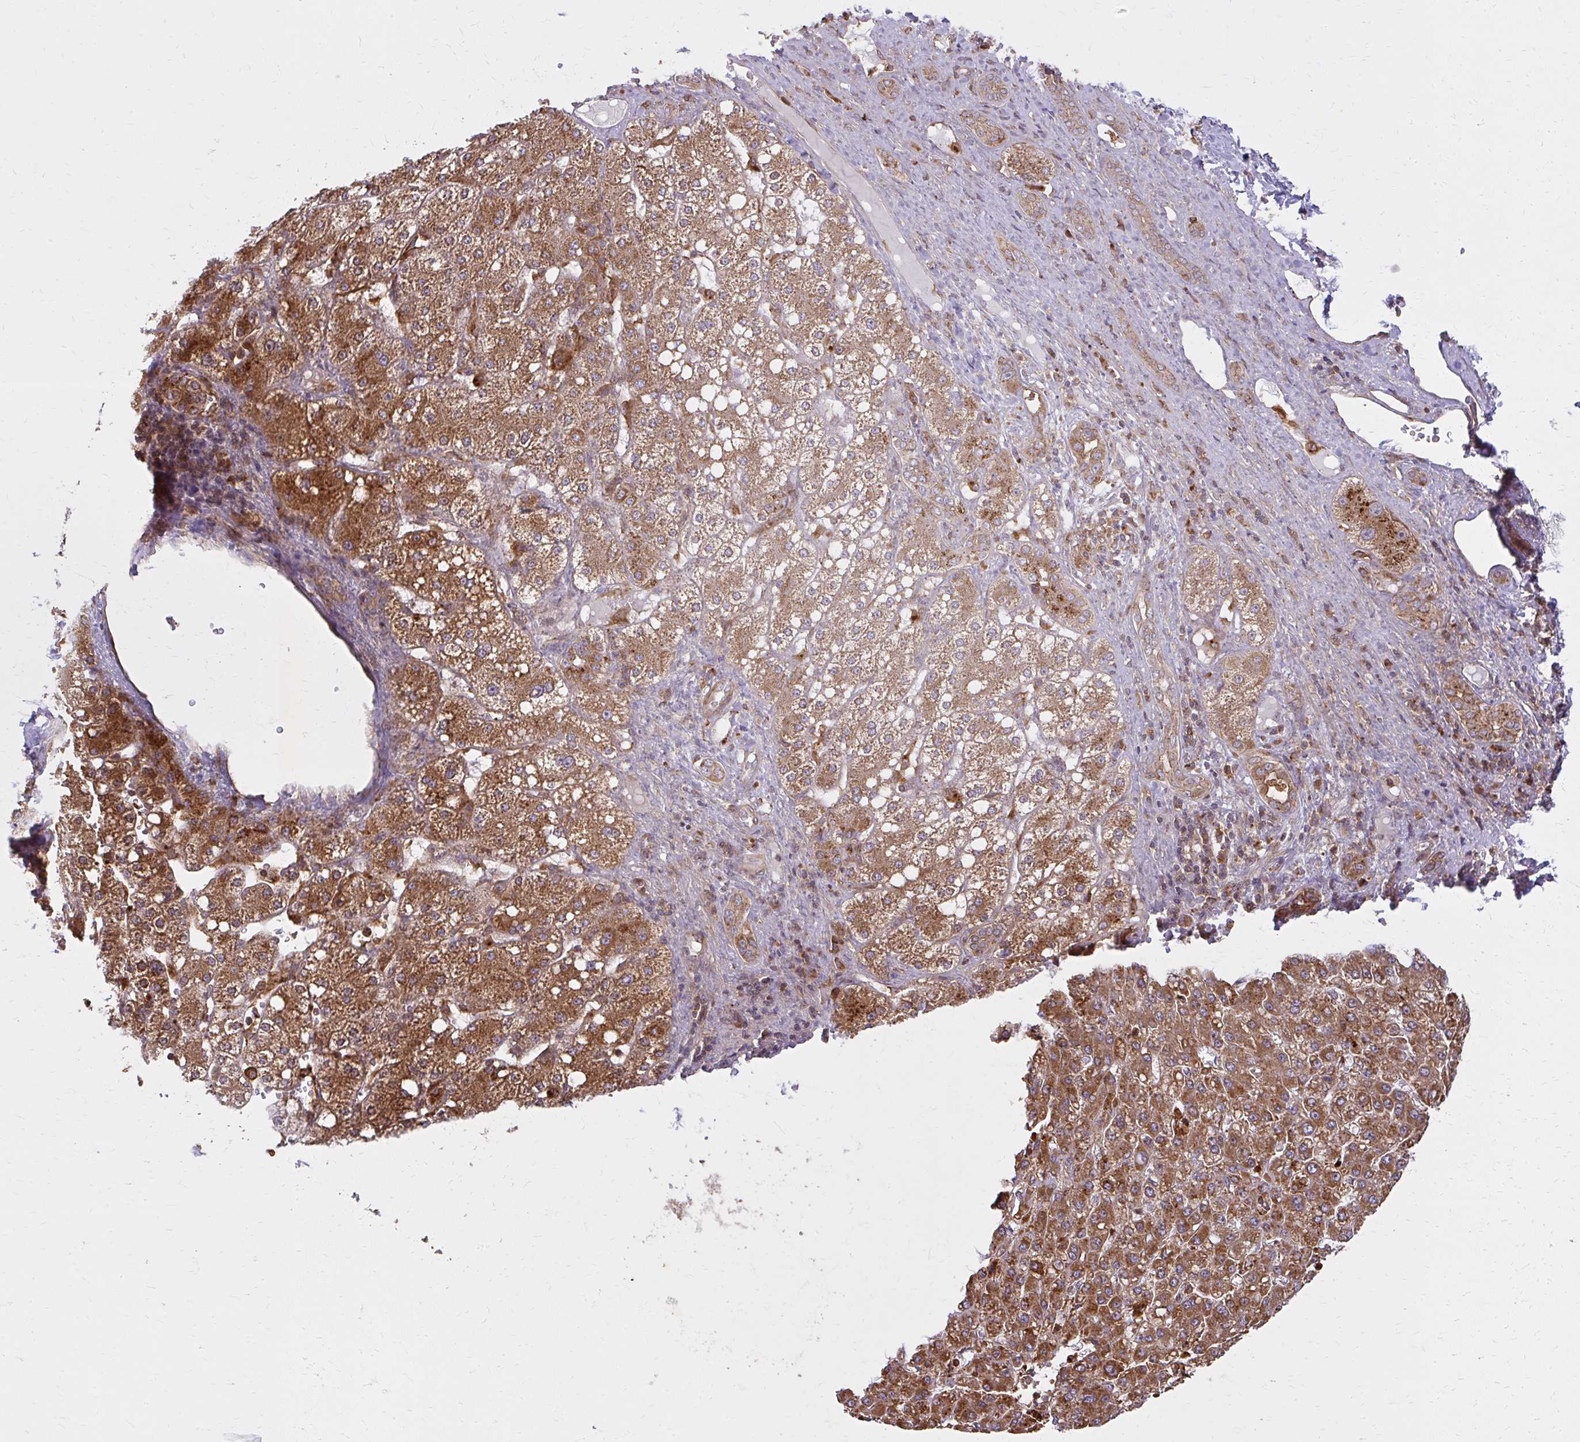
{"staining": {"intensity": "strong", "quantity": ">75%", "location": "cytoplasmic/membranous"}, "tissue": "liver cancer", "cell_type": "Tumor cells", "image_type": "cancer", "snomed": [{"axis": "morphology", "description": "Carcinoma, Hepatocellular, NOS"}, {"axis": "topography", "description": "Liver"}], "caption": "Protein staining reveals strong cytoplasmic/membranous positivity in approximately >75% of tumor cells in liver hepatocellular carcinoma. The staining is performed using DAB (3,3'-diaminobenzidine) brown chromogen to label protein expression. The nuclei are counter-stained blue using hematoxylin.", "gene": "GNS", "patient": {"sex": "male", "age": 67}}